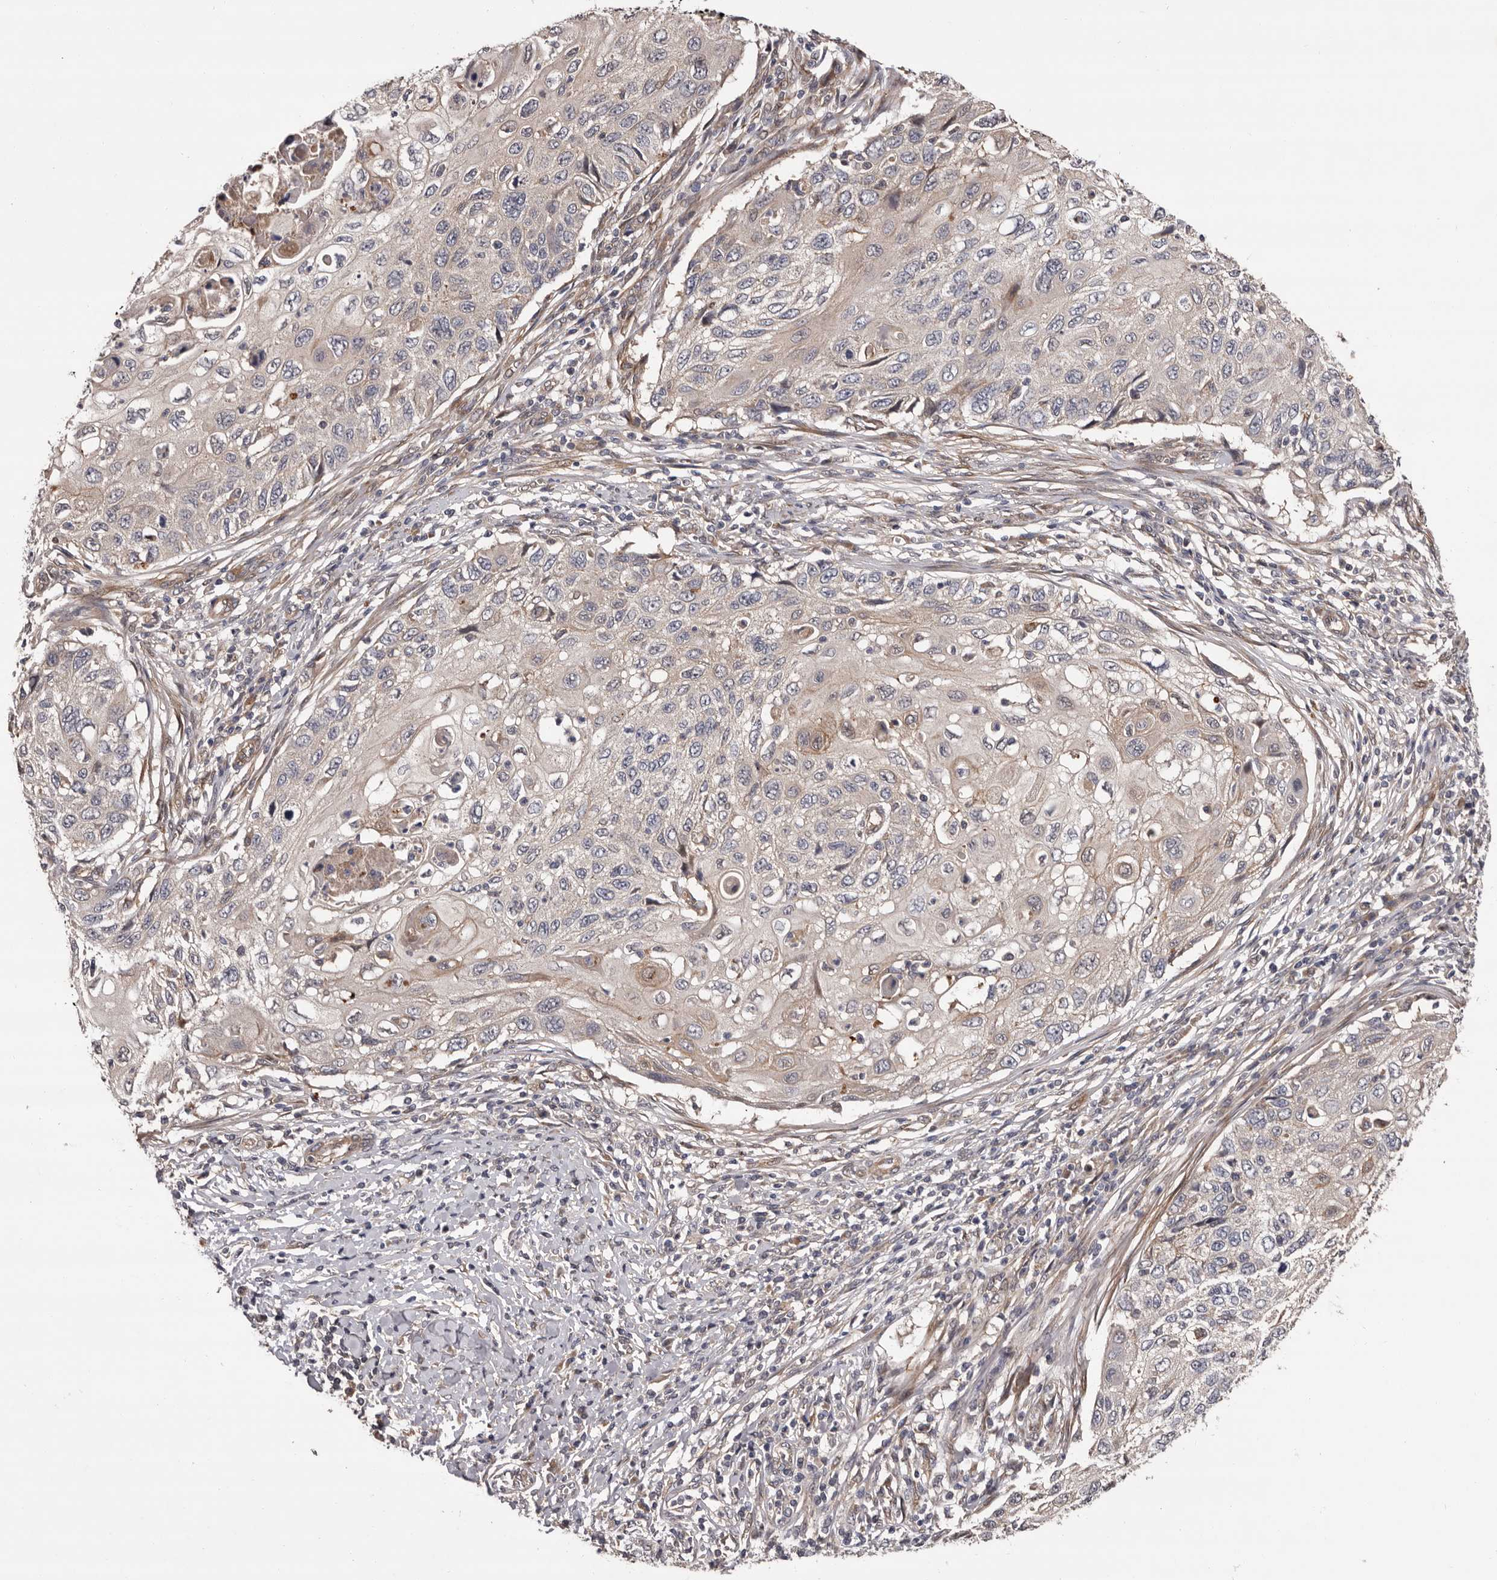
{"staining": {"intensity": "negative", "quantity": "none", "location": "none"}, "tissue": "cervical cancer", "cell_type": "Tumor cells", "image_type": "cancer", "snomed": [{"axis": "morphology", "description": "Squamous cell carcinoma, NOS"}, {"axis": "topography", "description": "Cervix"}], "caption": "This is an immunohistochemistry (IHC) micrograph of cervical cancer (squamous cell carcinoma). There is no positivity in tumor cells.", "gene": "PRKD1", "patient": {"sex": "female", "age": 70}}